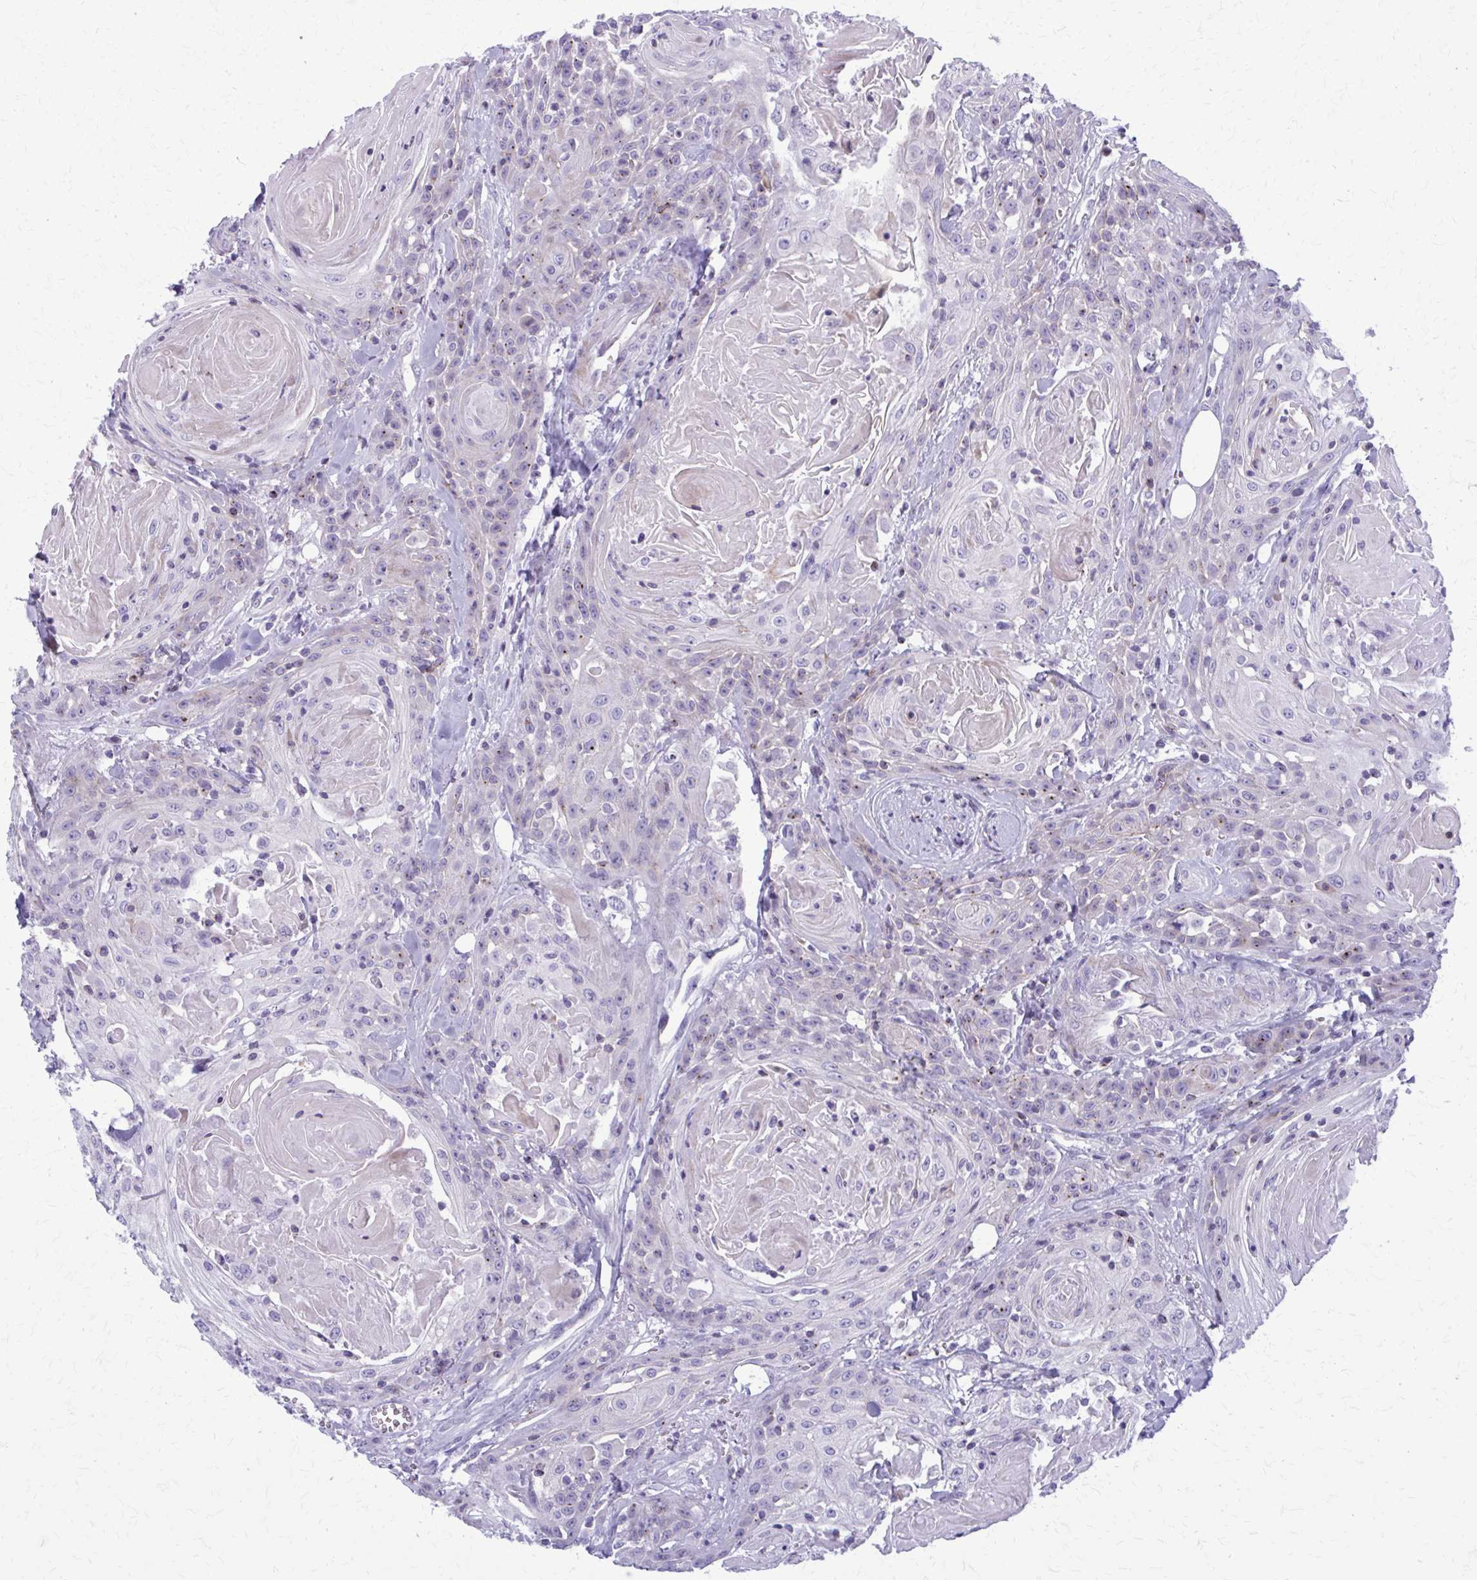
{"staining": {"intensity": "negative", "quantity": "none", "location": "none"}, "tissue": "head and neck cancer", "cell_type": "Tumor cells", "image_type": "cancer", "snomed": [{"axis": "morphology", "description": "Squamous cell carcinoma, NOS"}, {"axis": "topography", "description": "Head-Neck"}], "caption": "Histopathology image shows no protein positivity in tumor cells of head and neck squamous cell carcinoma tissue. Nuclei are stained in blue.", "gene": "PEDS1", "patient": {"sex": "female", "age": 84}}